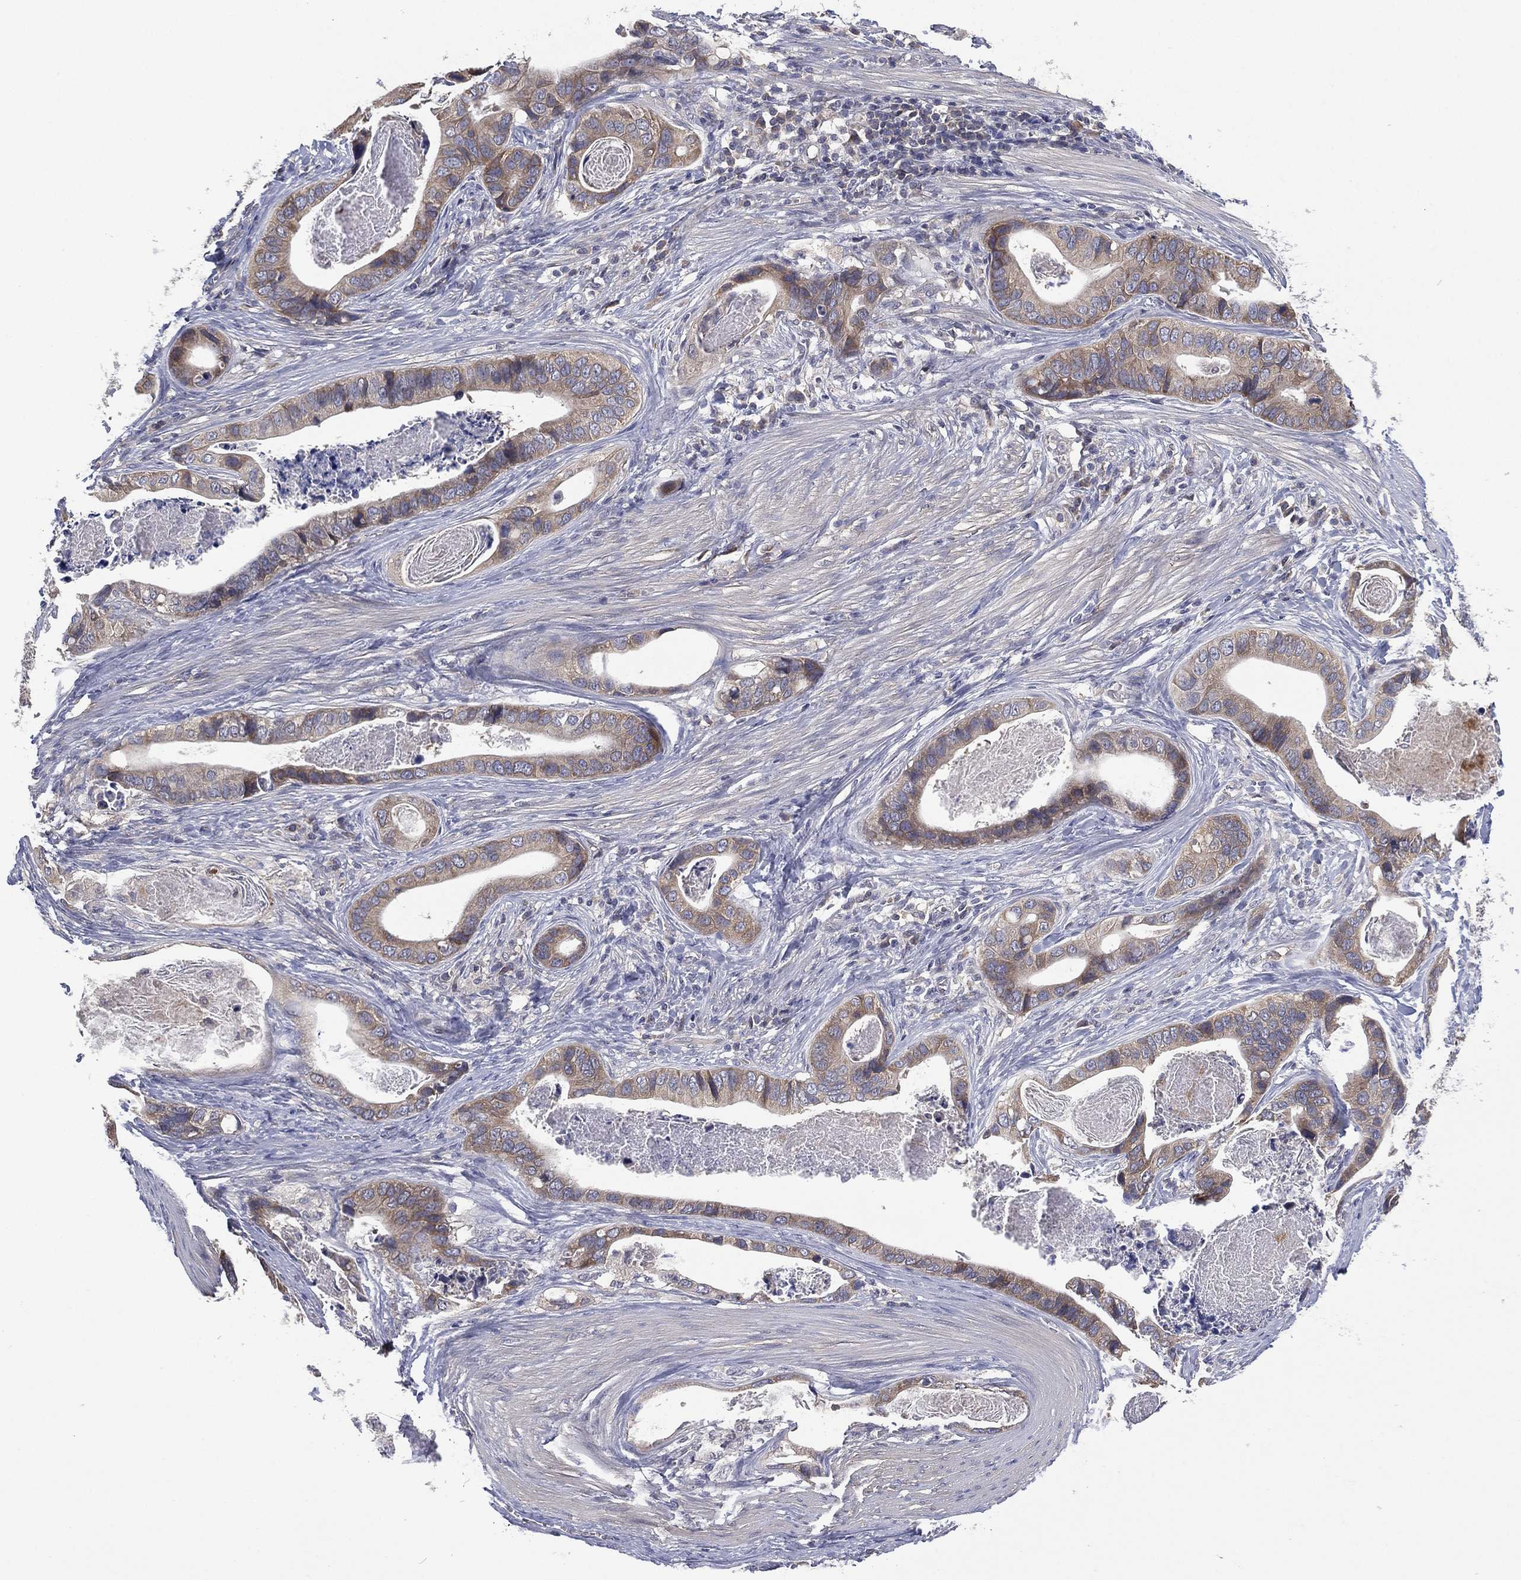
{"staining": {"intensity": "weak", "quantity": "25%-75%", "location": "cytoplasmic/membranous"}, "tissue": "stomach cancer", "cell_type": "Tumor cells", "image_type": "cancer", "snomed": [{"axis": "morphology", "description": "Adenocarcinoma, NOS"}, {"axis": "topography", "description": "Stomach"}], "caption": "A photomicrograph showing weak cytoplasmic/membranous expression in about 25%-75% of tumor cells in stomach adenocarcinoma, as visualized by brown immunohistochemical staining.", "gene": "MPP7", "patient": {"sex": "male", "age": 84}}